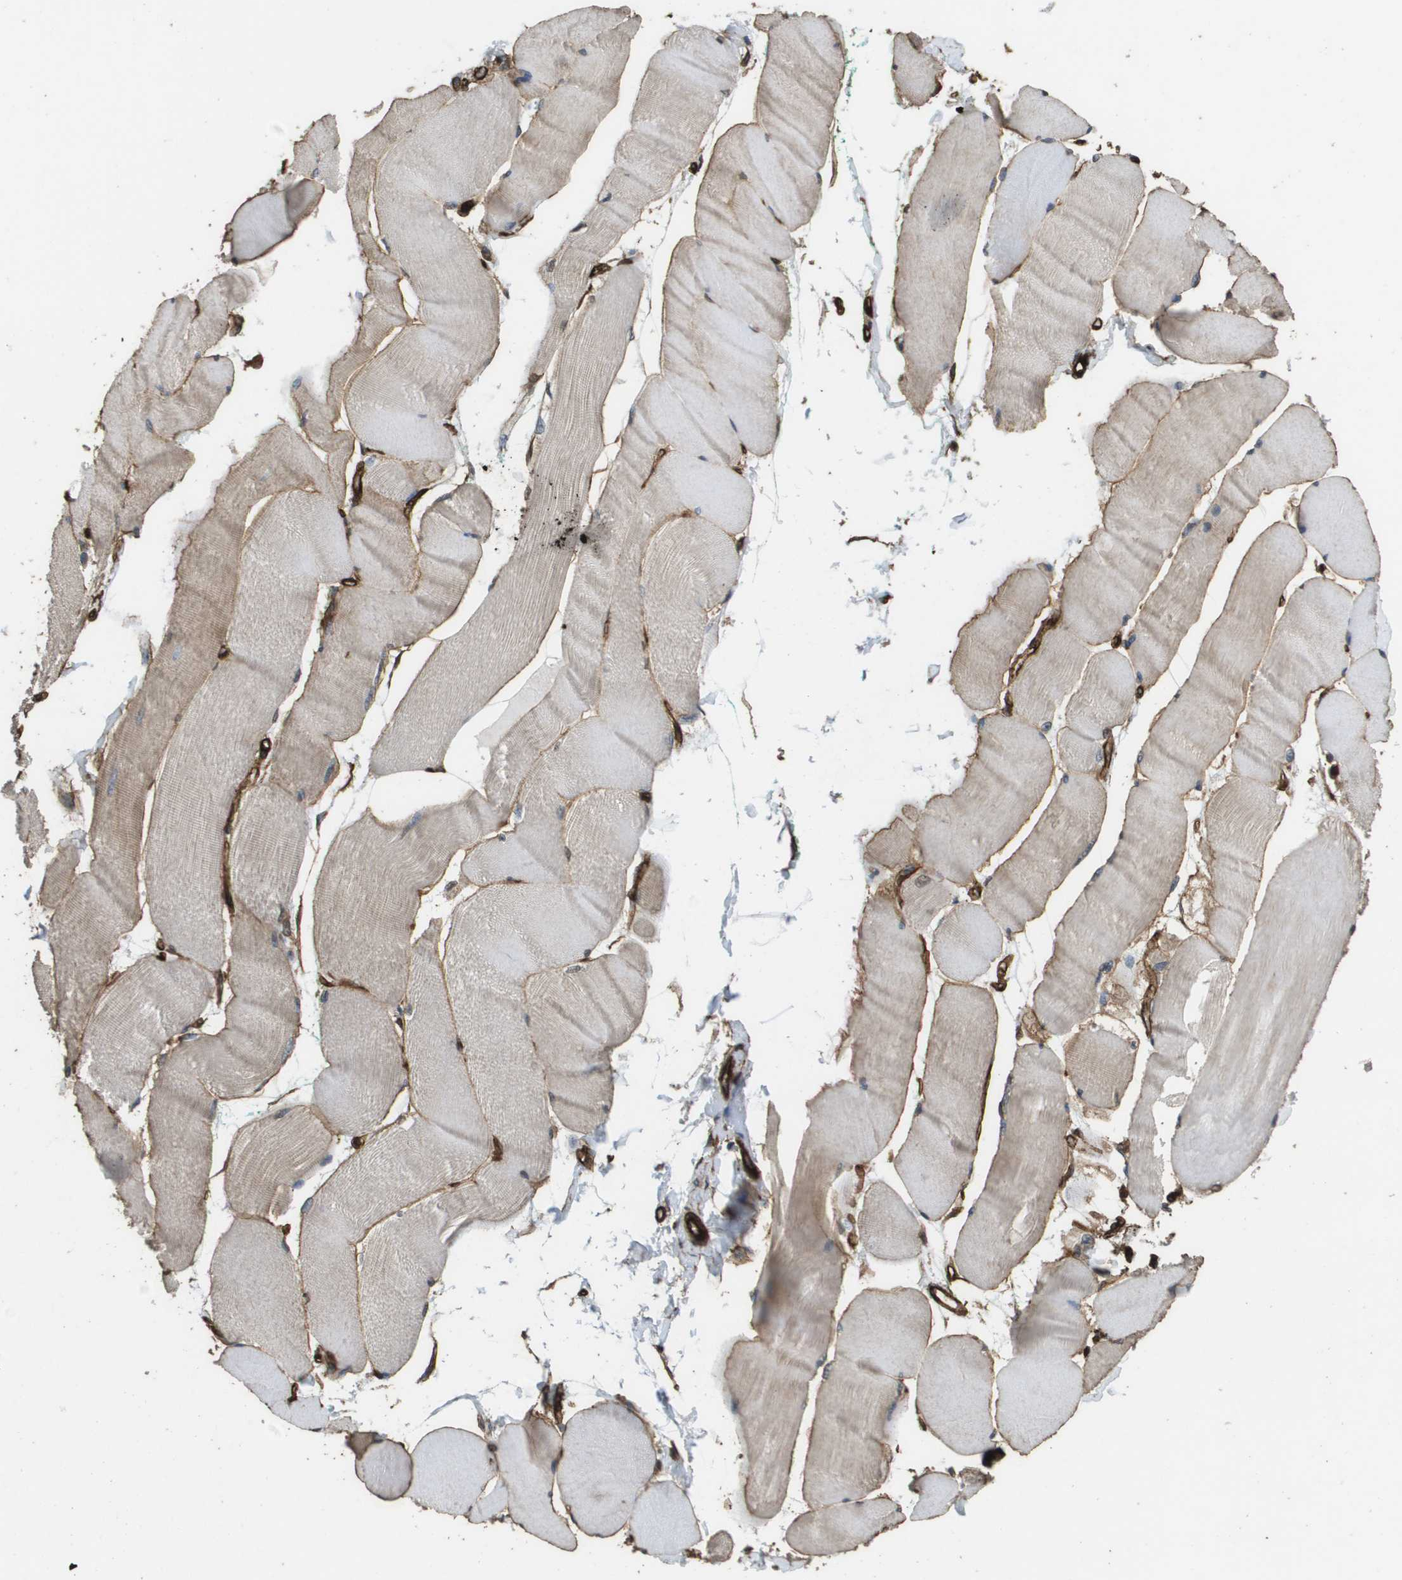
{"staining": {"intensity": "weak", "quantity": "<25%", "location": "cytoplasmic/membranous"}, "tissue": "skeletal muscle", "cell_type": "Myocytes", "image_type": "normal", "snomed": [{"axis": "morphology", "description": "Normal tissue, NOS"}, {"axis": "morphology", "description": "Squamous cell carcinoma, NOS"}, {"axis": "topography", "description": "Skeletal muscle"}], "caption": "DAB (3,3'-diaminobenzidine) immunohistochemical staining of unremarkable skeletal muscle exhibits no significant staining in myocytes.", "gene": "AAMP", "patient": {"sex": "male", "age": 51}}